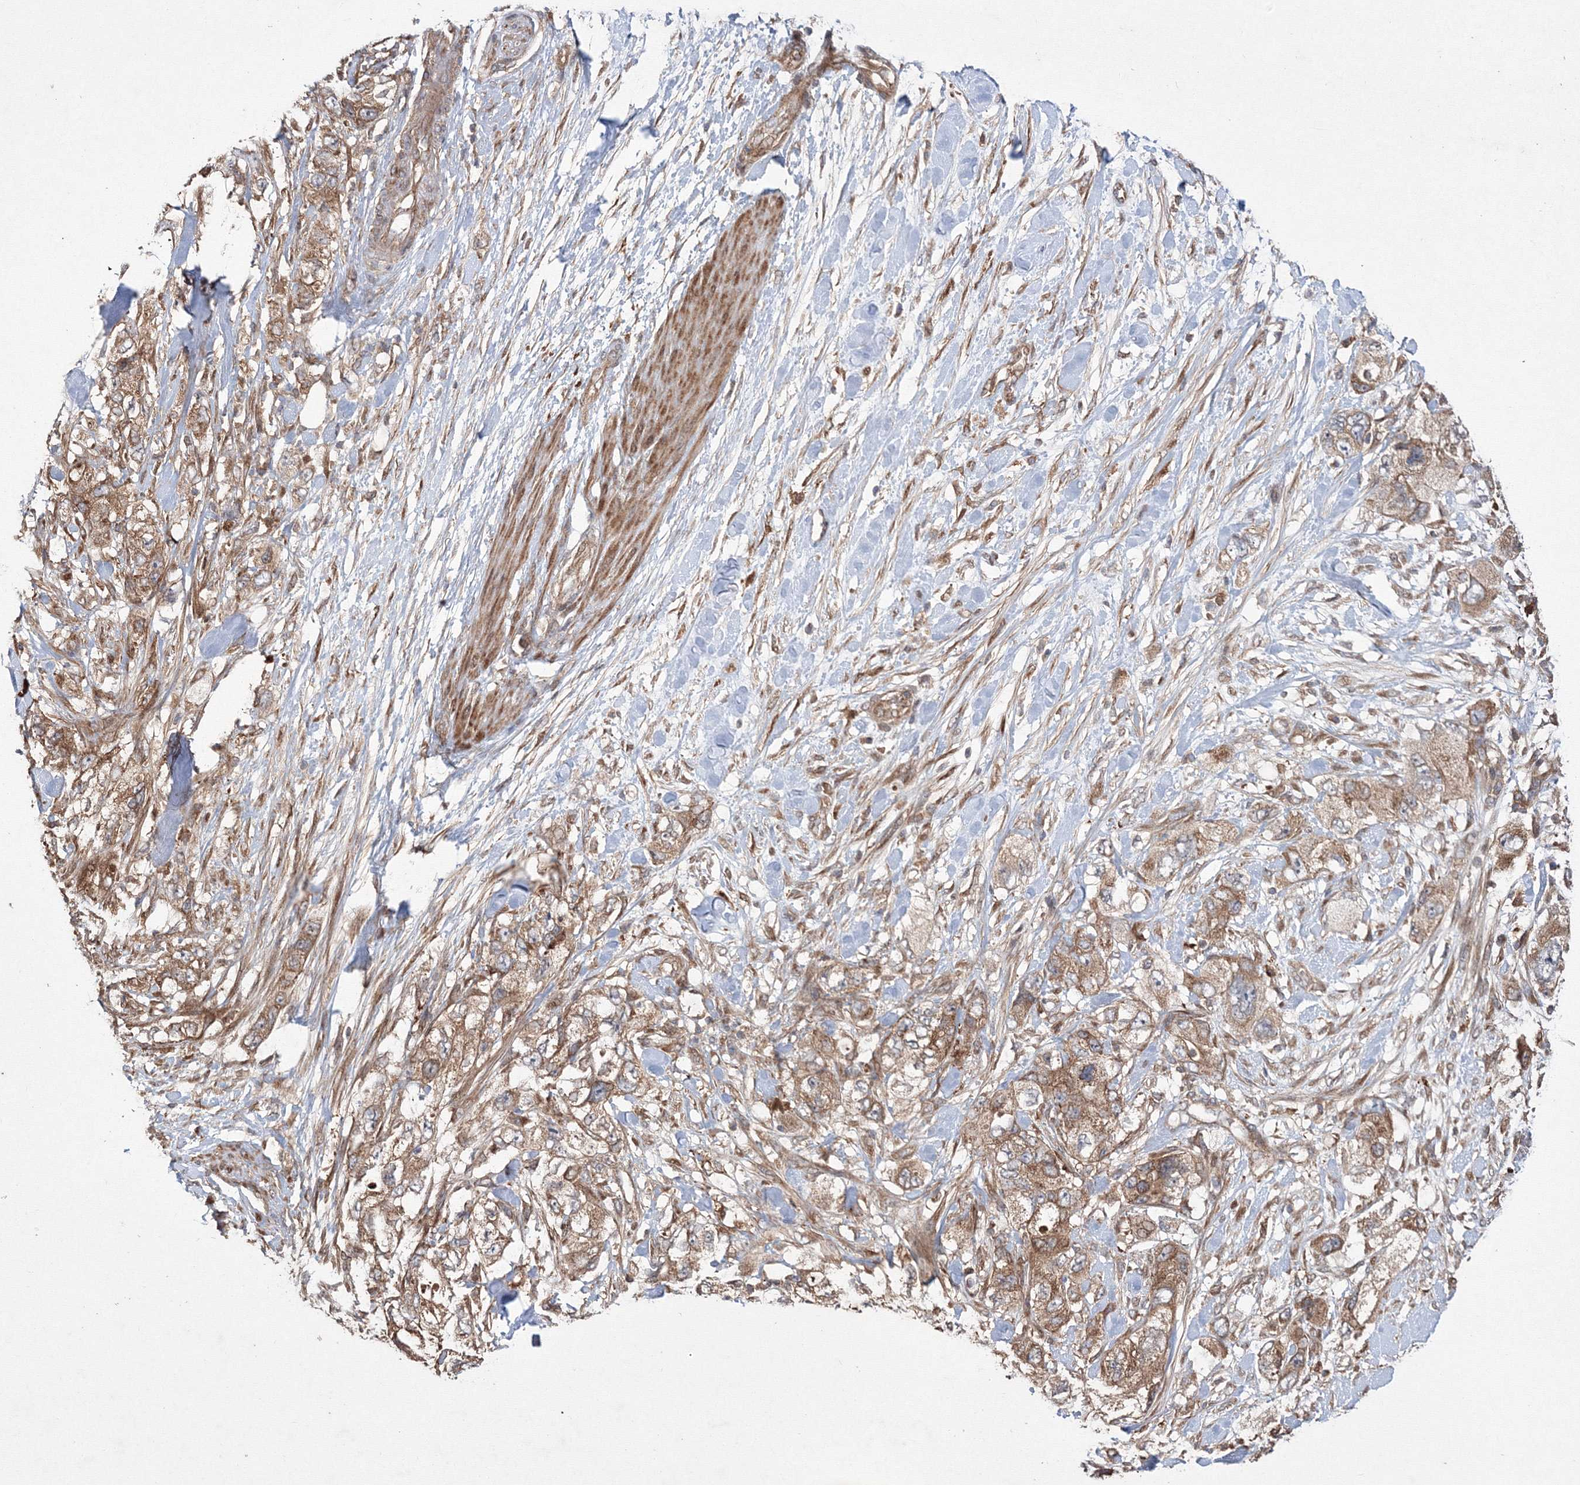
{"staining": {"intensity": "moderate", "quantity": ">75%", "location": "cytoplasmic/membranous"}, "tissue": "pancreatic cancer", "cell_type": "Tumor cells", "image_type": "cancer", "snomed": [{"axis": "morphology", "description": "Adenocarcinoma, NOS"}, {"axis": "topography", "description": "Pancreas"}], "caption": "Pancreatic adenocarcinoma was stained to show a protein in brown. There is medium levels of moderate cytoplasmic/membranous expression in approximately >75% of tumor cells.", "gene": "RANBP3L", "patient": {"sex": "female", "age": 73}}